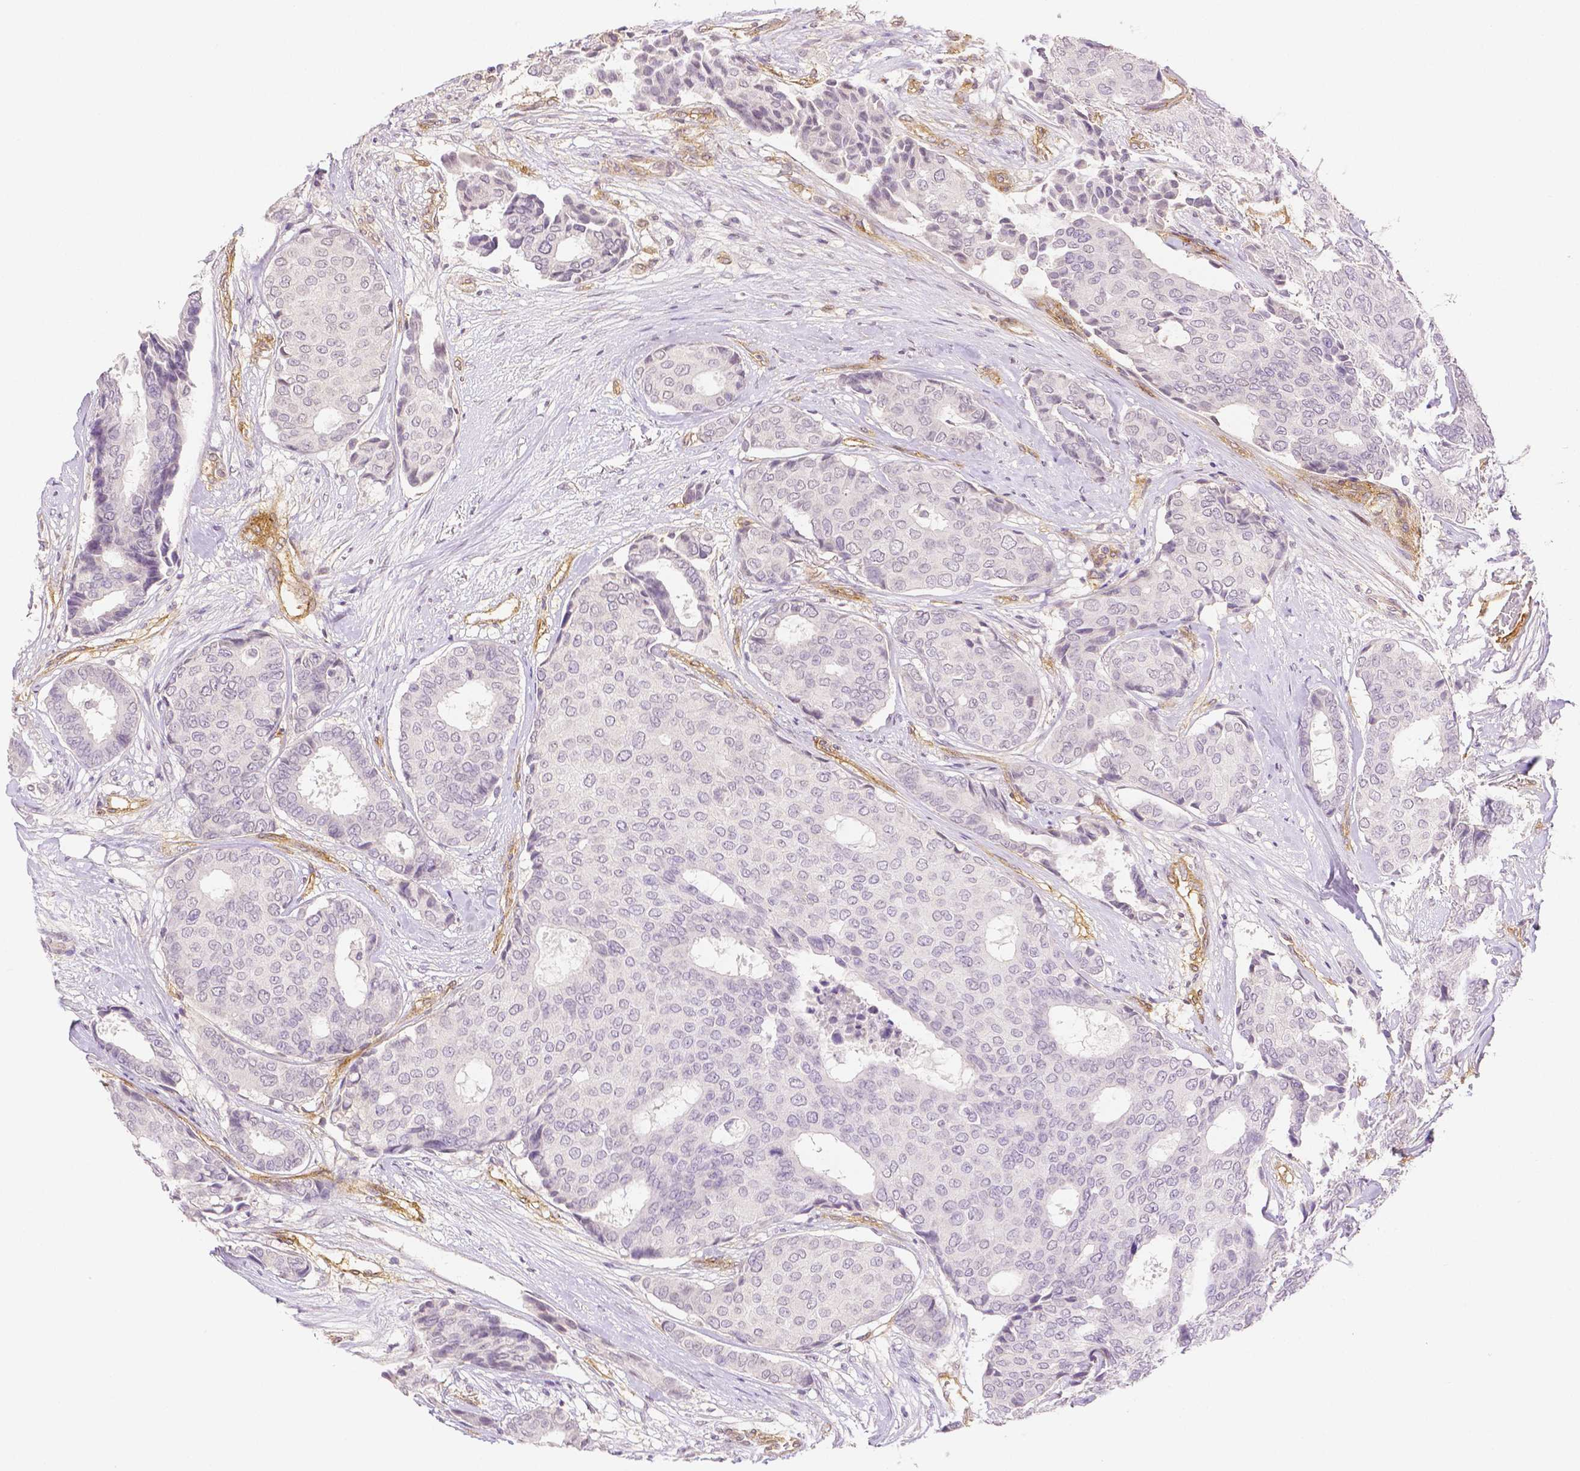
{"staining": {"intensity": "negative", "quantity": "none", "location": "none"}, "tissue": "breast cancer", "cell_type": "Tumor cells", "image_type": "cancer", "snomed": [{"axis": "morphology", "description": "Duct carcinoma"}, {"axis": "topography", "description": "Breast"}], "caption": "High magnification brightfield microscopy of breast cancer (intraductal carcinoma) stained with DAB (3,3'-diaminobenzidine) (brown) and counterstained with hematoxylin (blue): tumor cells show no significant positivity.", "gene": "THY1", "patient": {"sex": "female", "age": 75}}